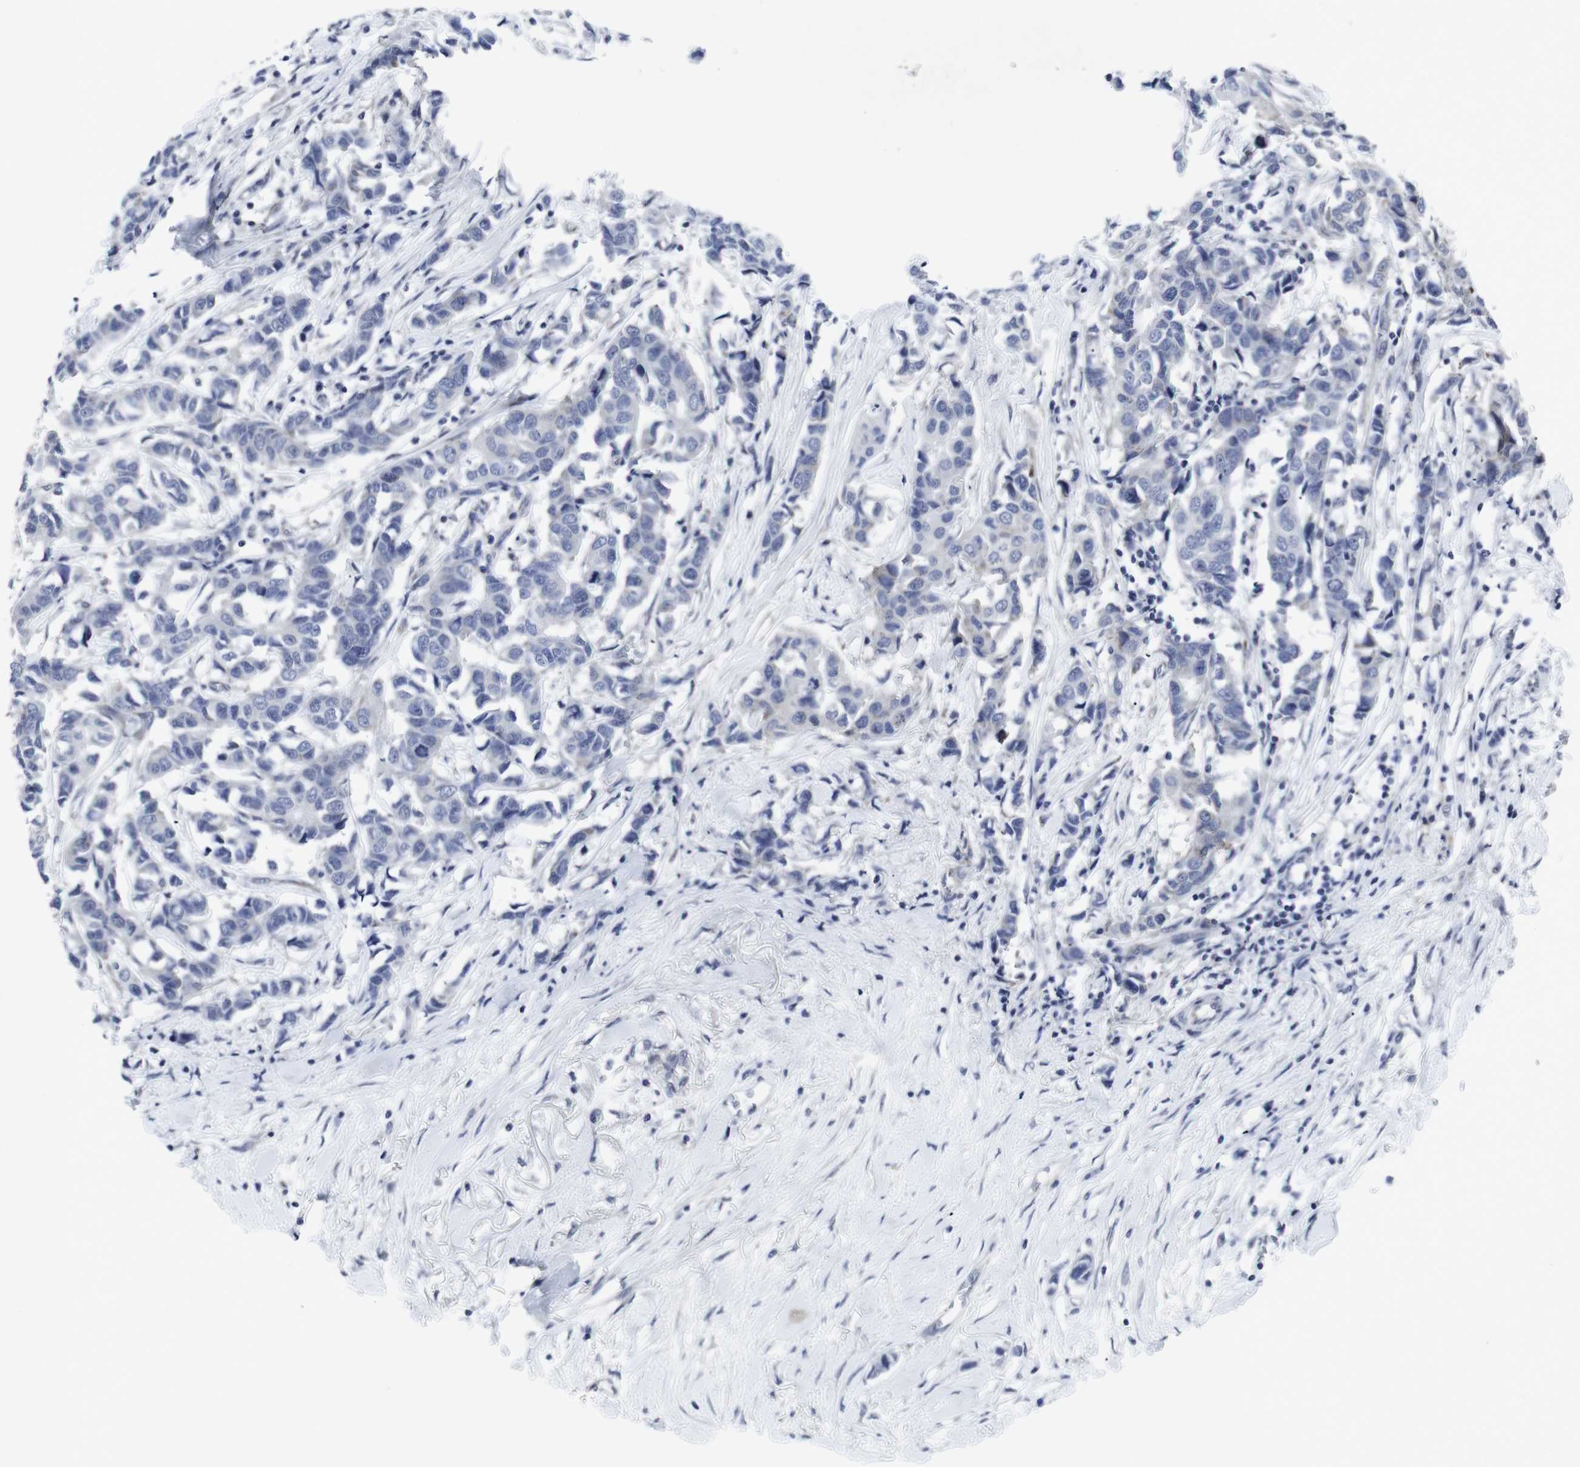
{"staining": {"intensity": "negative", "quantity": "none", "location": "none"}, "tissue": "breast cancer", "cell_type": "Tumor cells", "image_type": "cancer", "snomed": [{"axis": "morphology", "description": "Duct carcinoma"}, {"axis": "topography", "description": "Breast"}], "caption": "Breast infiltrating ductal carcinoma was stained to show a protein in brown. There is no significant expression in tumor cells.", "gene": "GEMIN2", "patient": {"sex": "female", "age": 80}}